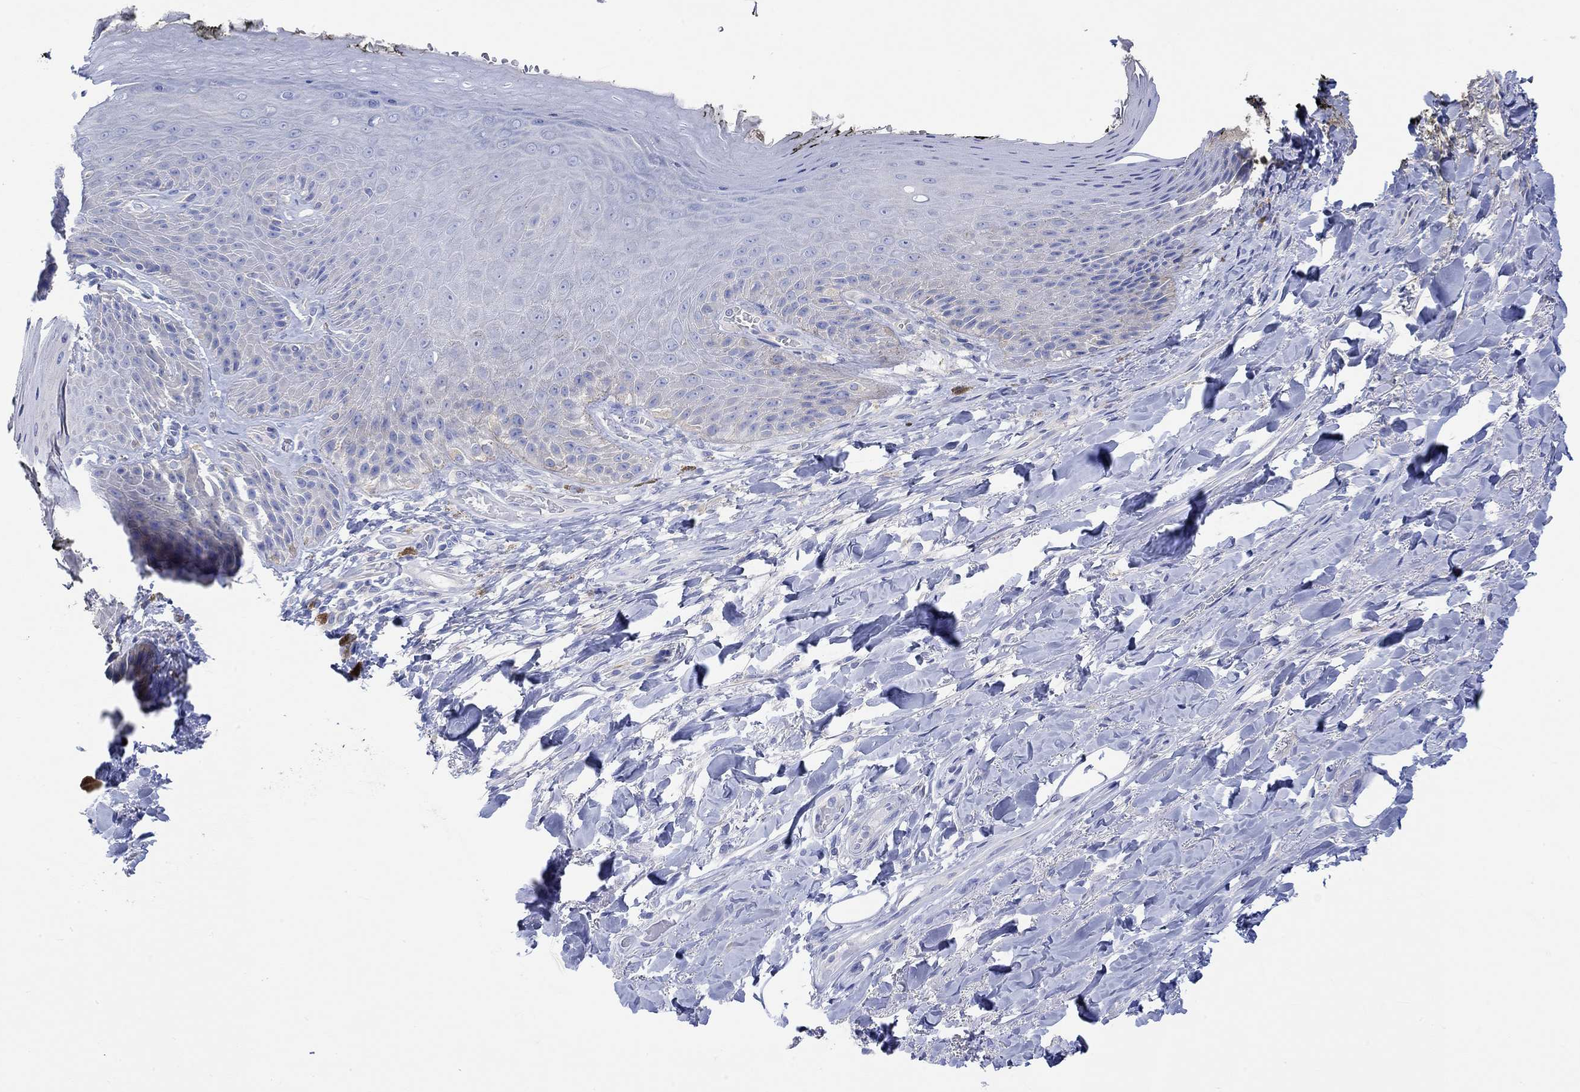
{"staining": {"intensity": "negative", "quantity": "none", "location": "none"}, "tissue": "skin", "cell_type": "Epidermal cells", "image_type": "normal", "snomed": [{"axis": "morphology", "description": "Normal tissue, NOS"}, {"axis": "topography", "description": "Anal"}, {"axis": "topography", "description": "Peripheral nerve tissue"}], "caption": "This is an immunohistochemistry image of unremarkable human skin. There is no staining in epidermal cells.", "gene": "REEP6", "patient": {"sex": "male", "age": 53}}